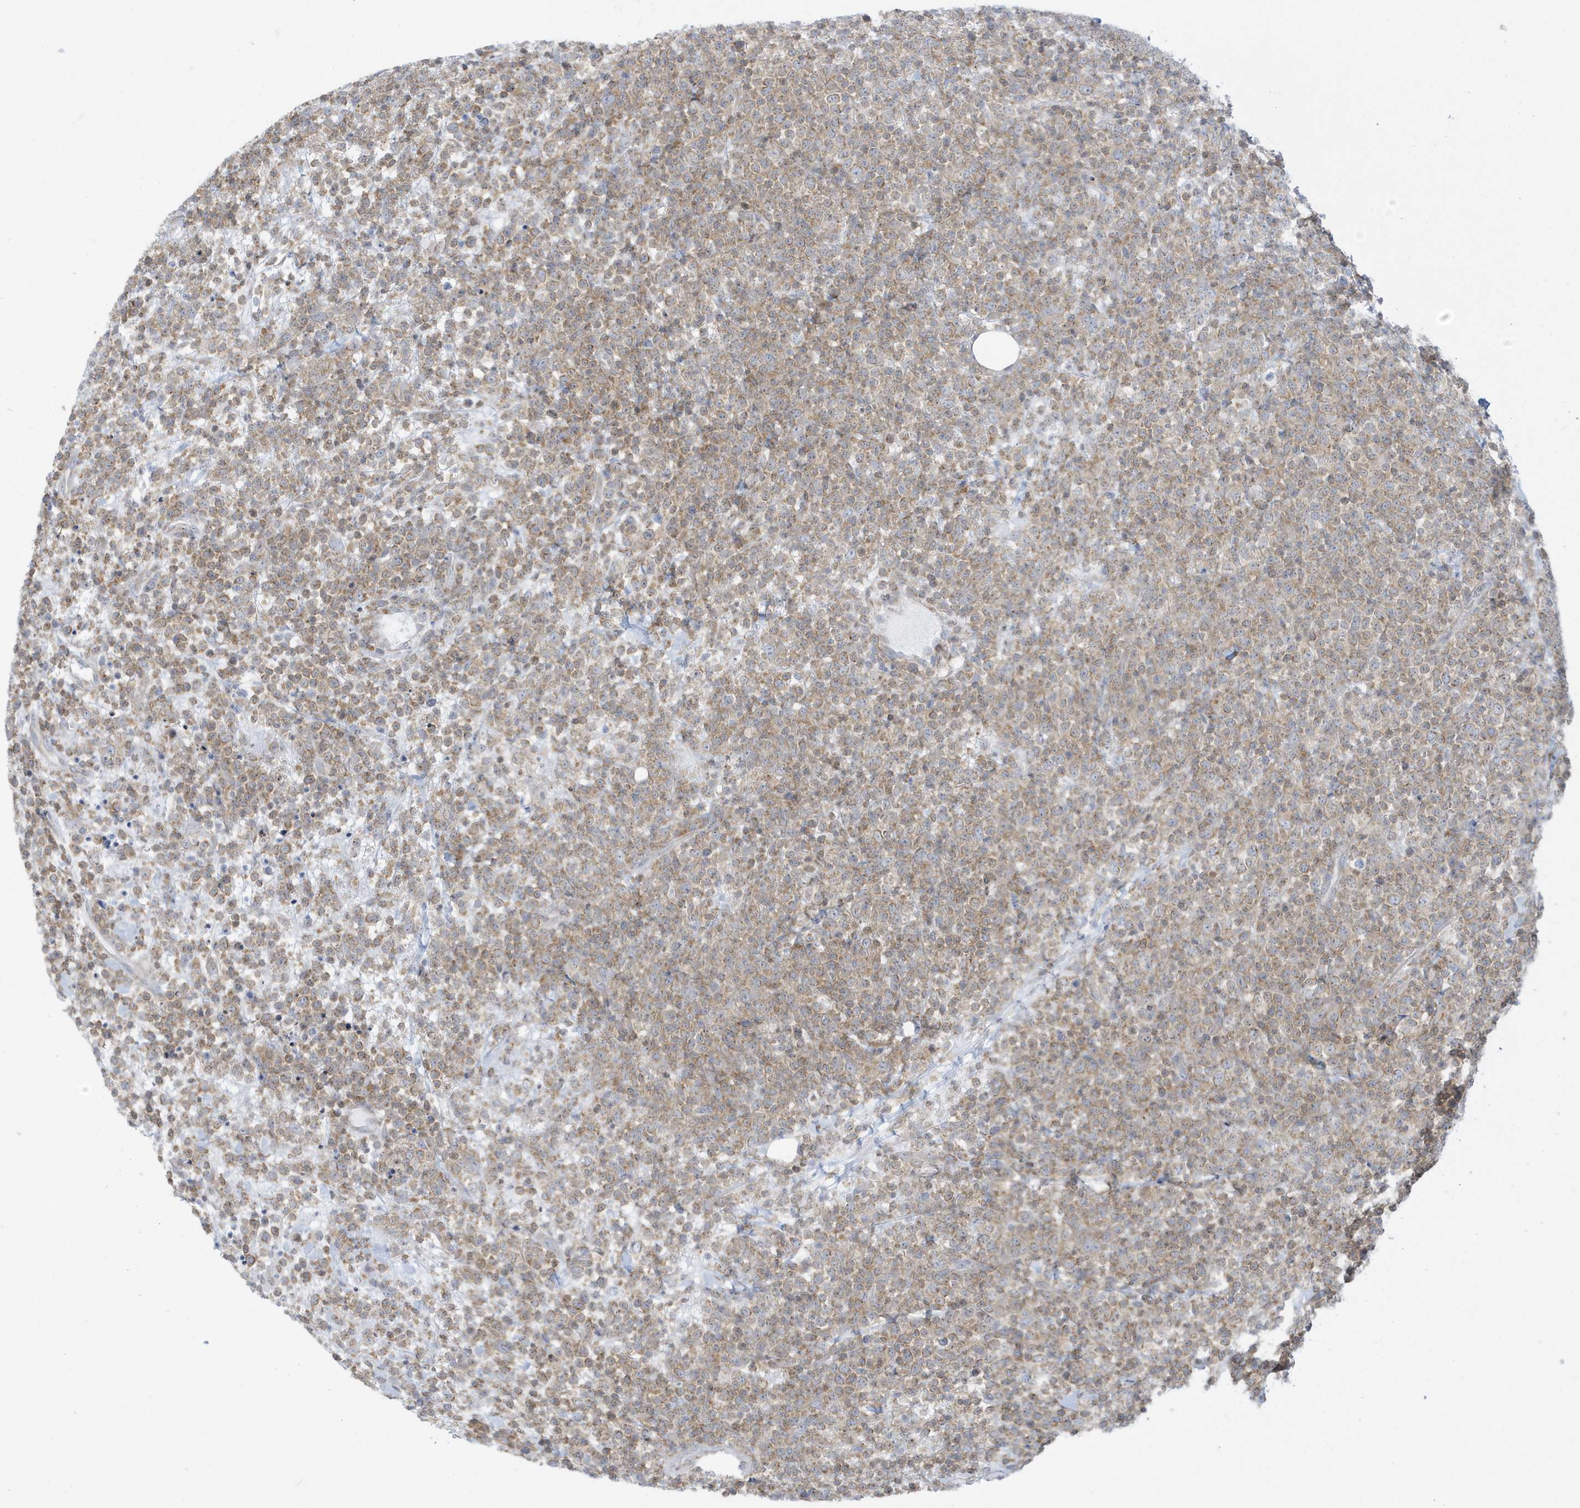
{"staining": {"intensity": "weak", "quantity": ">75%", "location": "cytoplasmic/membranous"}, "tissue": "lymphoma", "cell_type": "Tumor cells", "image_type": "cancer", "snomed": [{"axis": "morphology", "description": "Malignant lymphoma, non-Hodgkin's type, High grade"}, {"axis": "topography", "description": "Colon"}], "caption": "Immunohistochemical staining of high-grade malignant lymphoma, non-Hodgkin's type demonstrates low levels of weak cytoplasmic/membranous protein staining in about >75% of tumor cells.", "gene": "SLAMF9", "patient": {"sex": "female", "age": 53}}